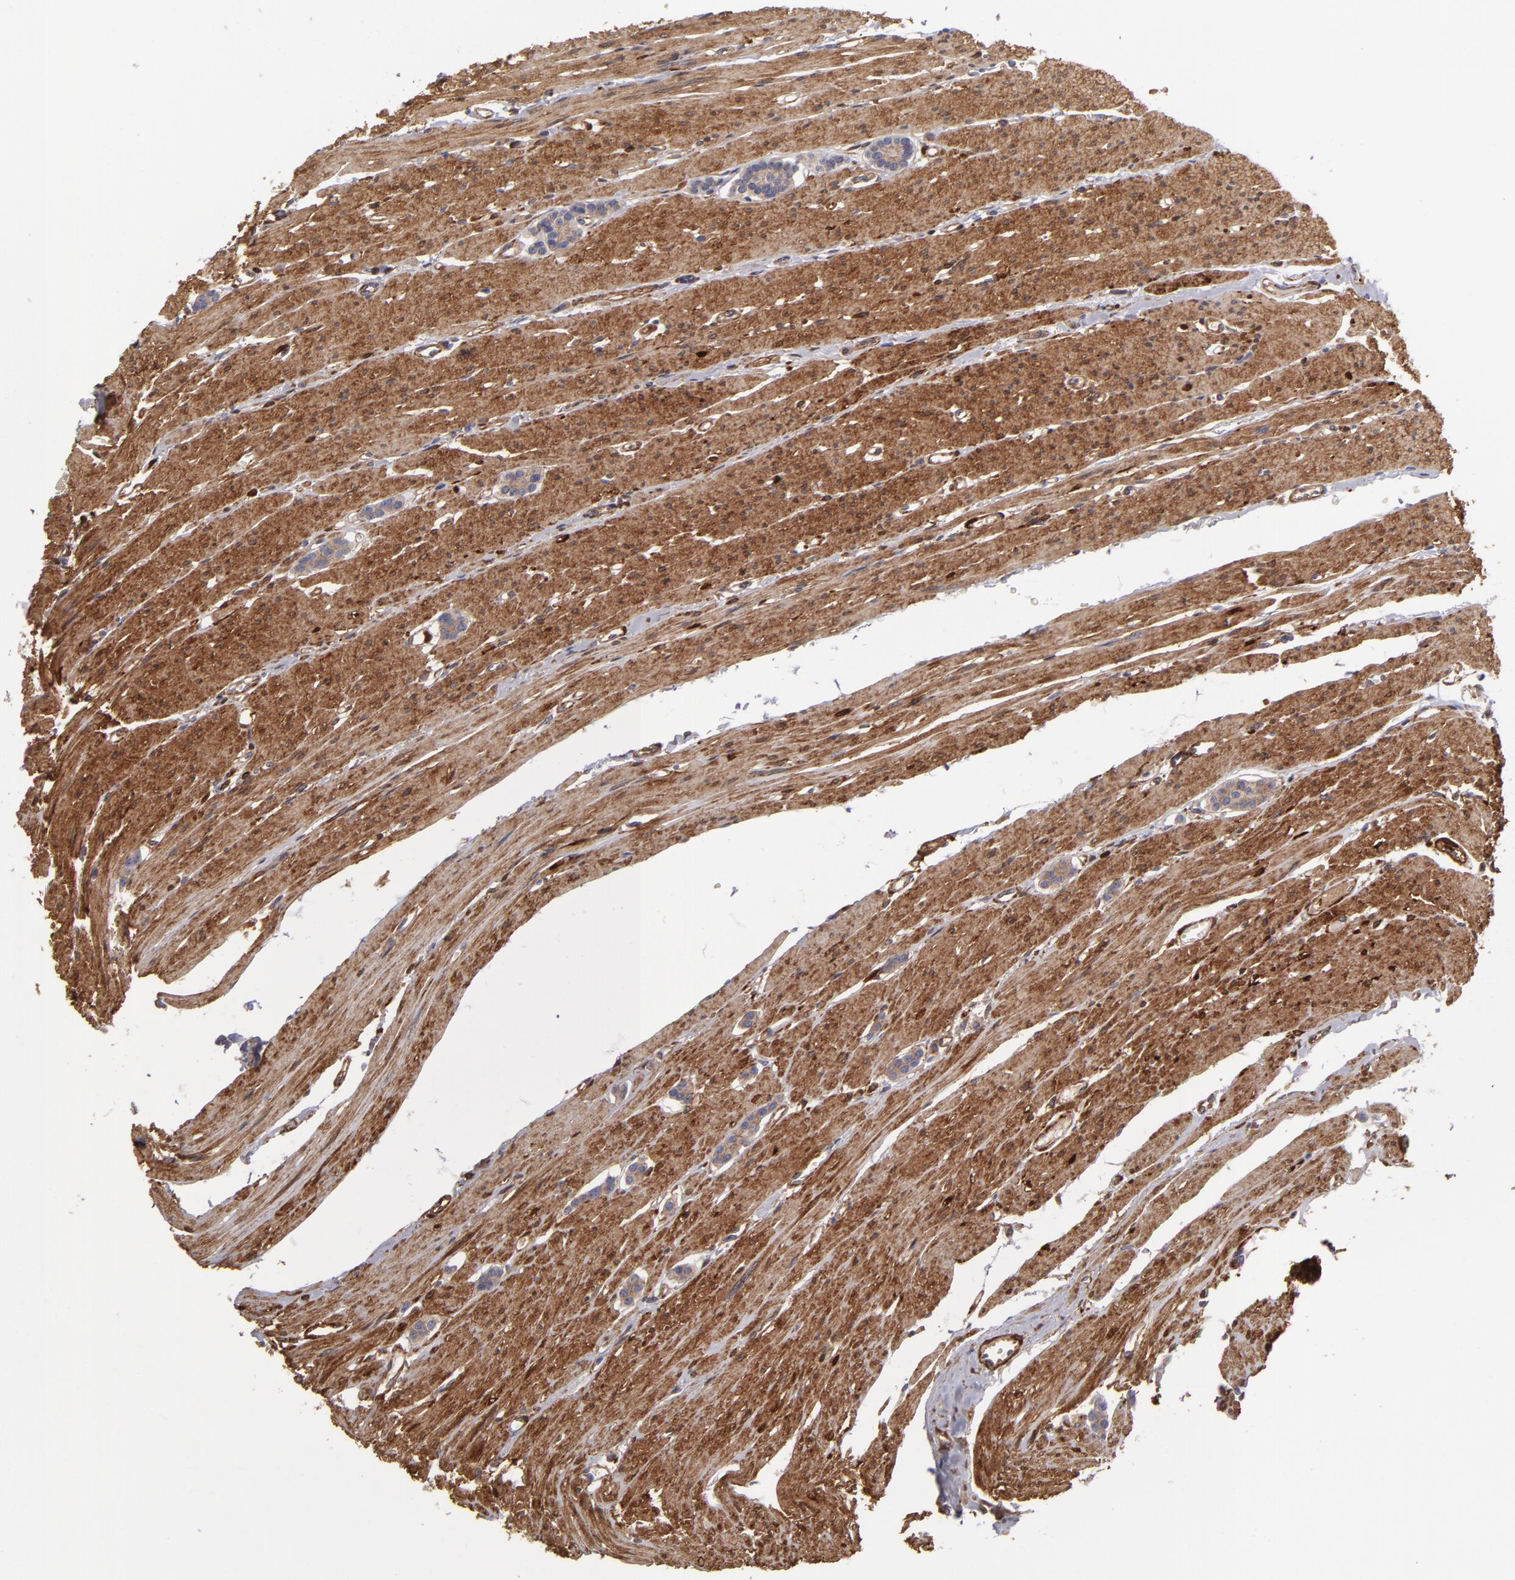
{"staining": {"intensity": "weak", "quantity": ">75%", "location": "cytoplasmic/membranous"}, "tissue": "carcinoid", "cell_type": "Tumor cells", "image_type": "cancer", "snomed": [{"axis": "morphology", "description": "Carcinoid, malignant, NOS"}, {"axis": "topography", "description": "Small intestine"}], "caption": "An immunohistochemistry histopathology image of neoplastic tissue is shown. Protein staining in brown highlights weak cytoplasmic/membranous positivity in carcinoid within tumor cells. (Stains: DAB (3,3'-diaminobenzidine) in brown, nuclei in blue, Microscopy: brightfield microscopy at high magnification).", "gene": "VCL", "patient": {"sex": "male", "age": 60}}